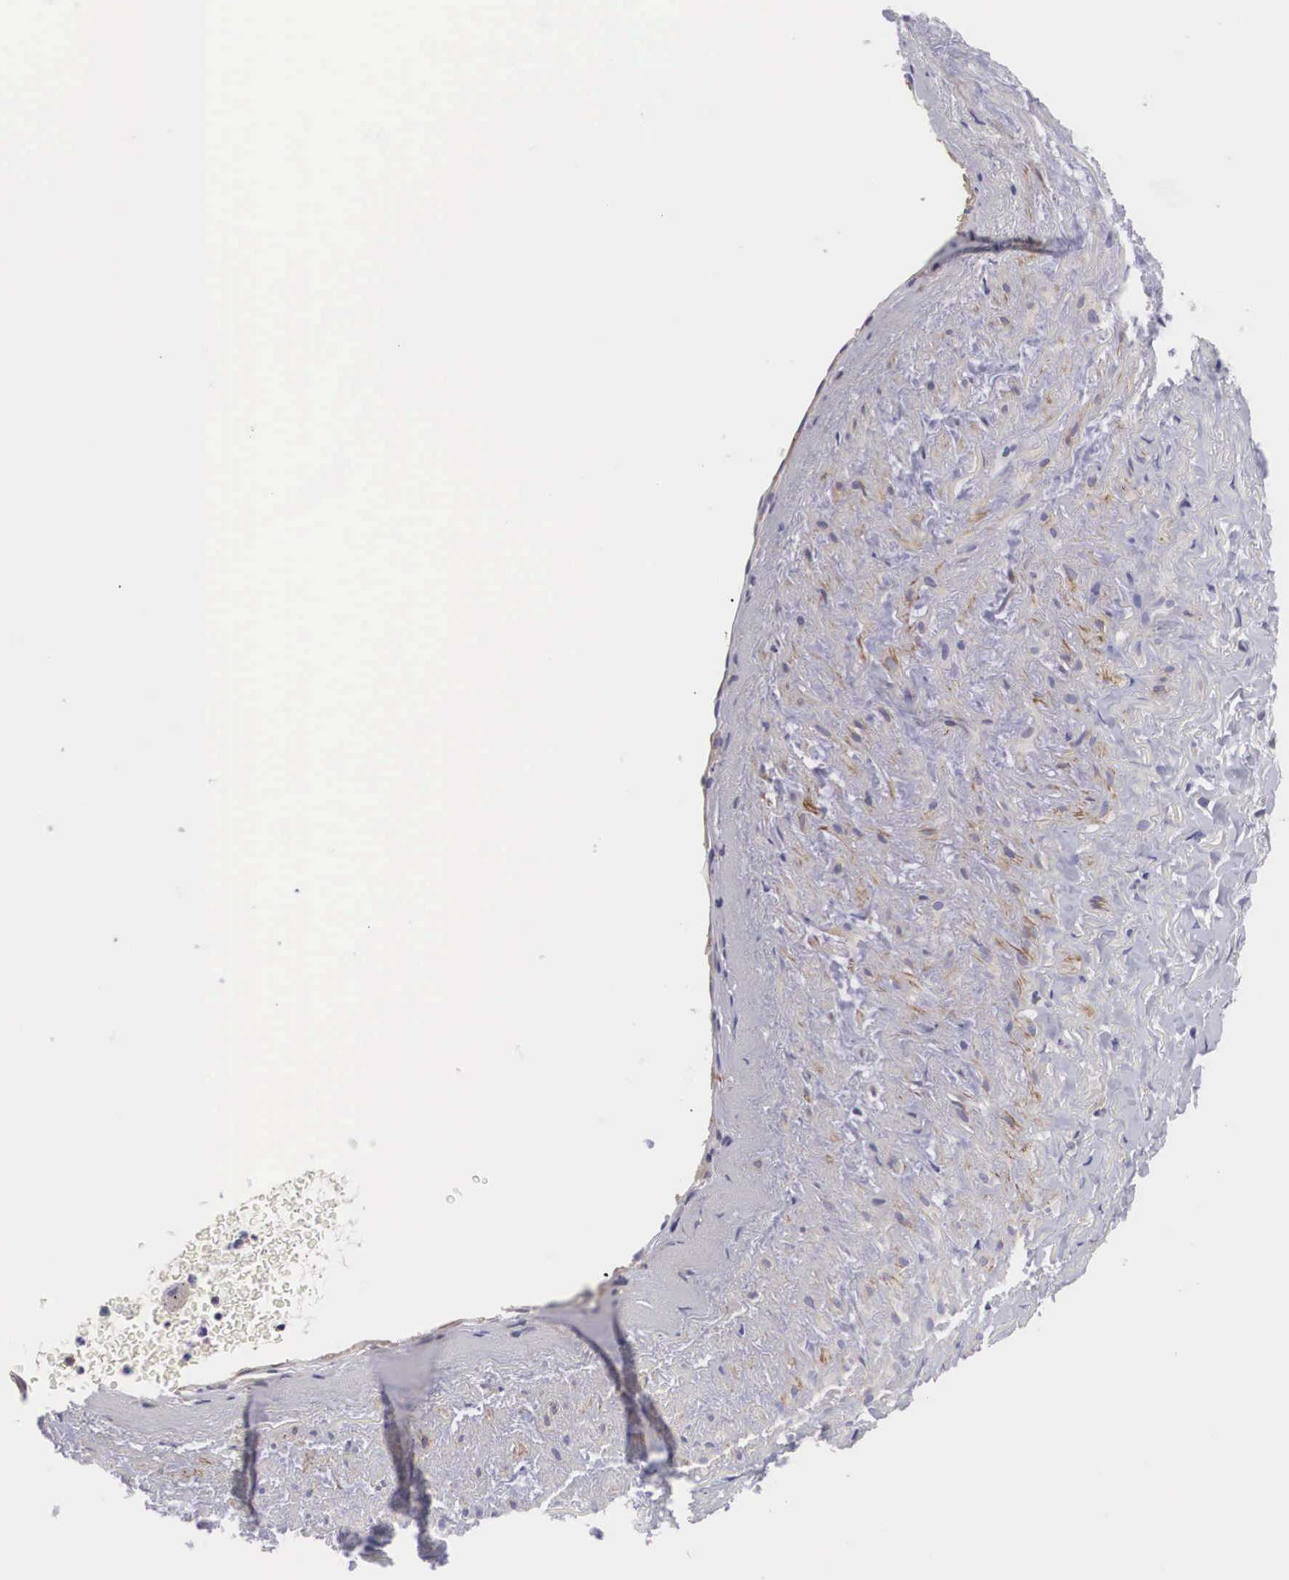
{"staining": {"intensity": "weak", "quantity": "<25%", "location": "cytoplasmic/membranous"}, "tissue": "lung cancer", "cell_type": "Tumor cells", "image_type": "cancer", "snomed": [{"axis": "morphology", "description": "Adenocarcinoma, NOS"}, {"axis": "topography", "description": "Lung"}], "caption": "Immunohistochemistry of human lung adenocarcinoma shows no positivity in tumor cells.", "gene": "TXLNG", "patient": {"sex": "male", "age": 48}}